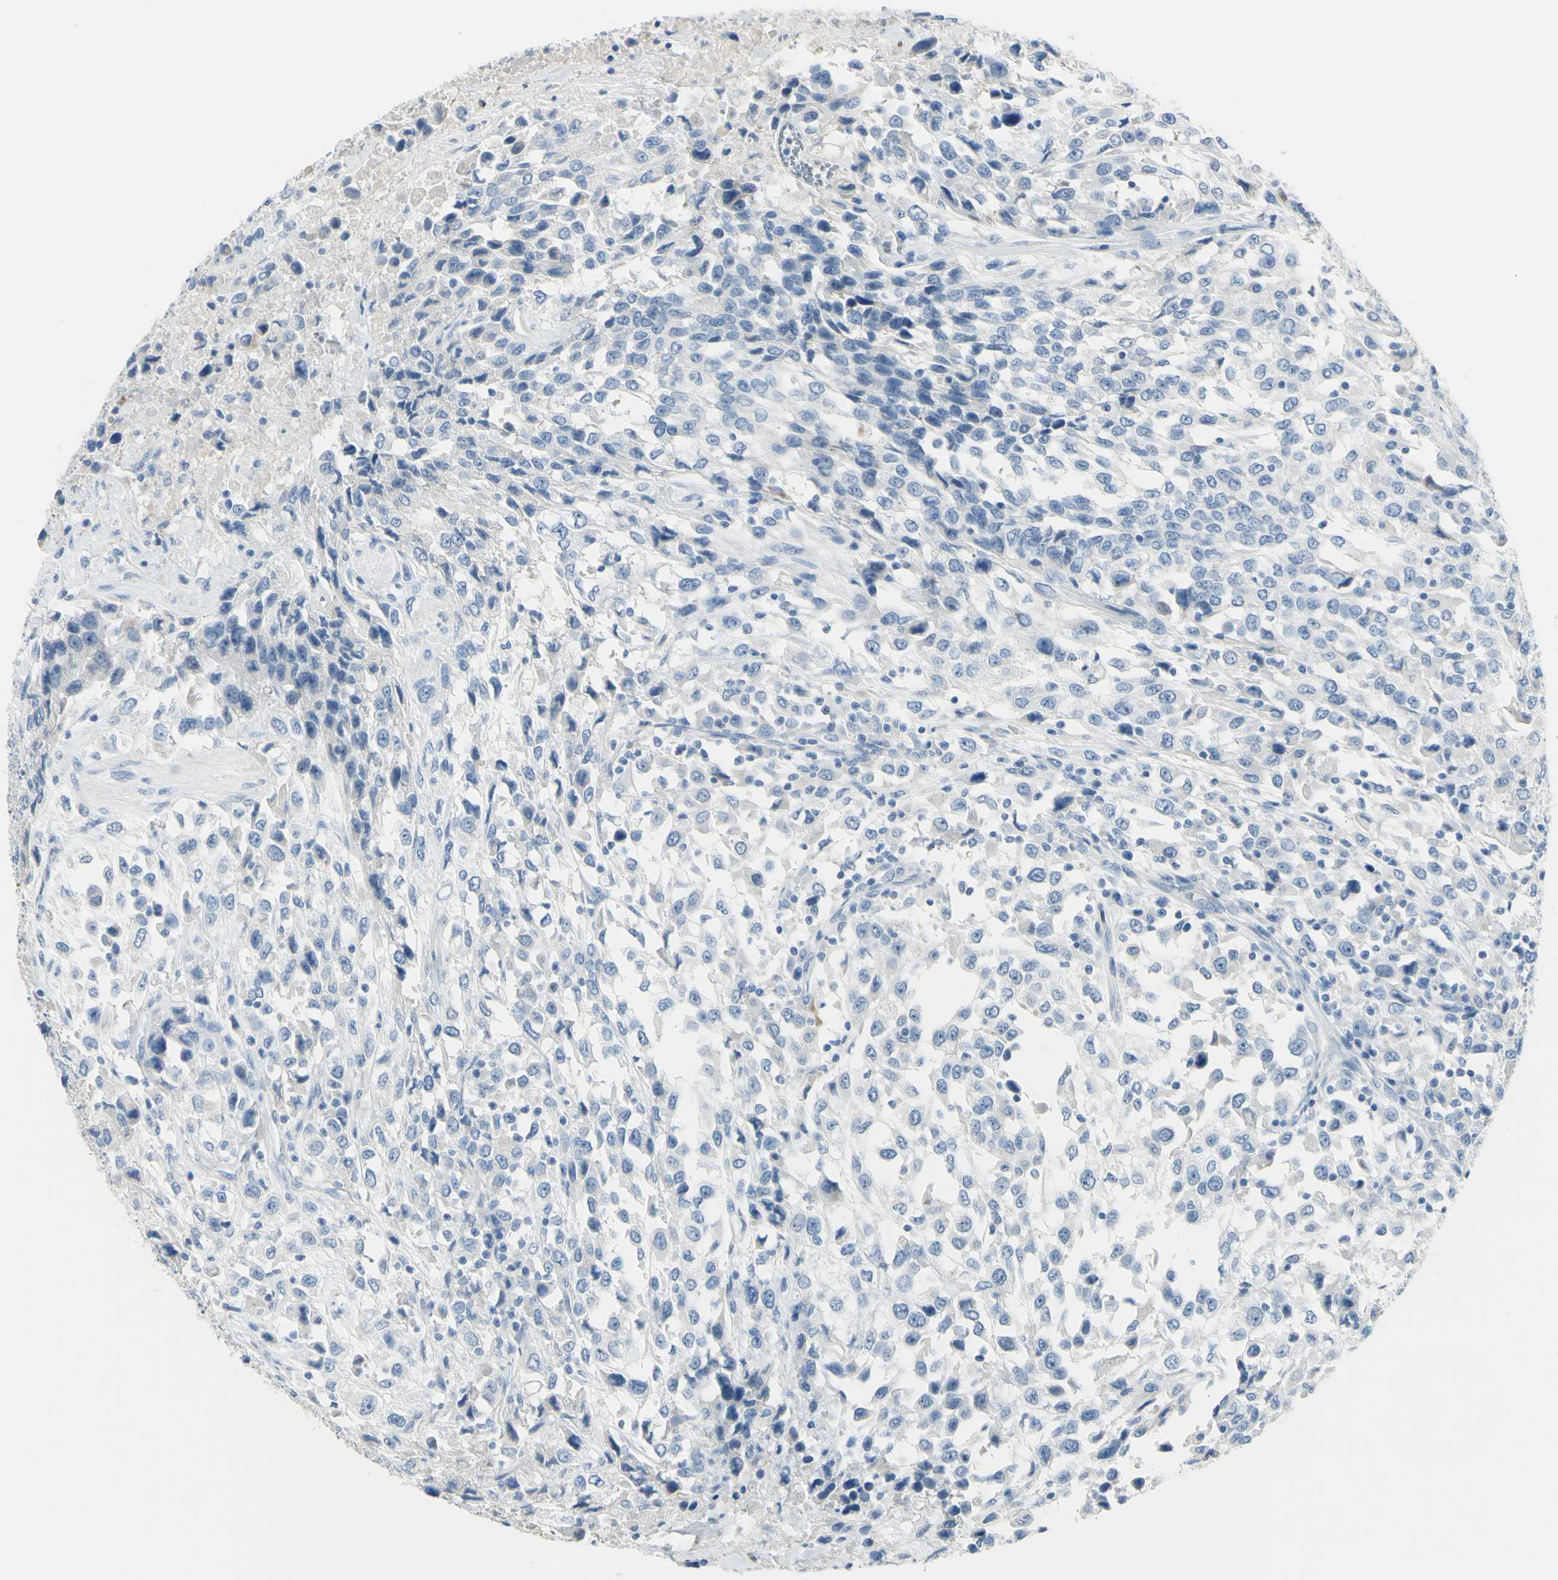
{"staining": {"intensity": "negative", "quantity": "none", "location": "none"}, "tissue": "urothelial cancer", "cell_type": "Tumor cells", "image_type": "cancer", "snomed": [{"axis": "morphology", "description": "Urothelial carcinoma, High grade"}, {"axis": "topography", "description": "Urinary bladder"}], "caption": "Protein analysis of urothelial cancer displays no significant staining in tumor cells.", "gene": "ZNF557", "patient": {"sex": "female", "age": 80}}